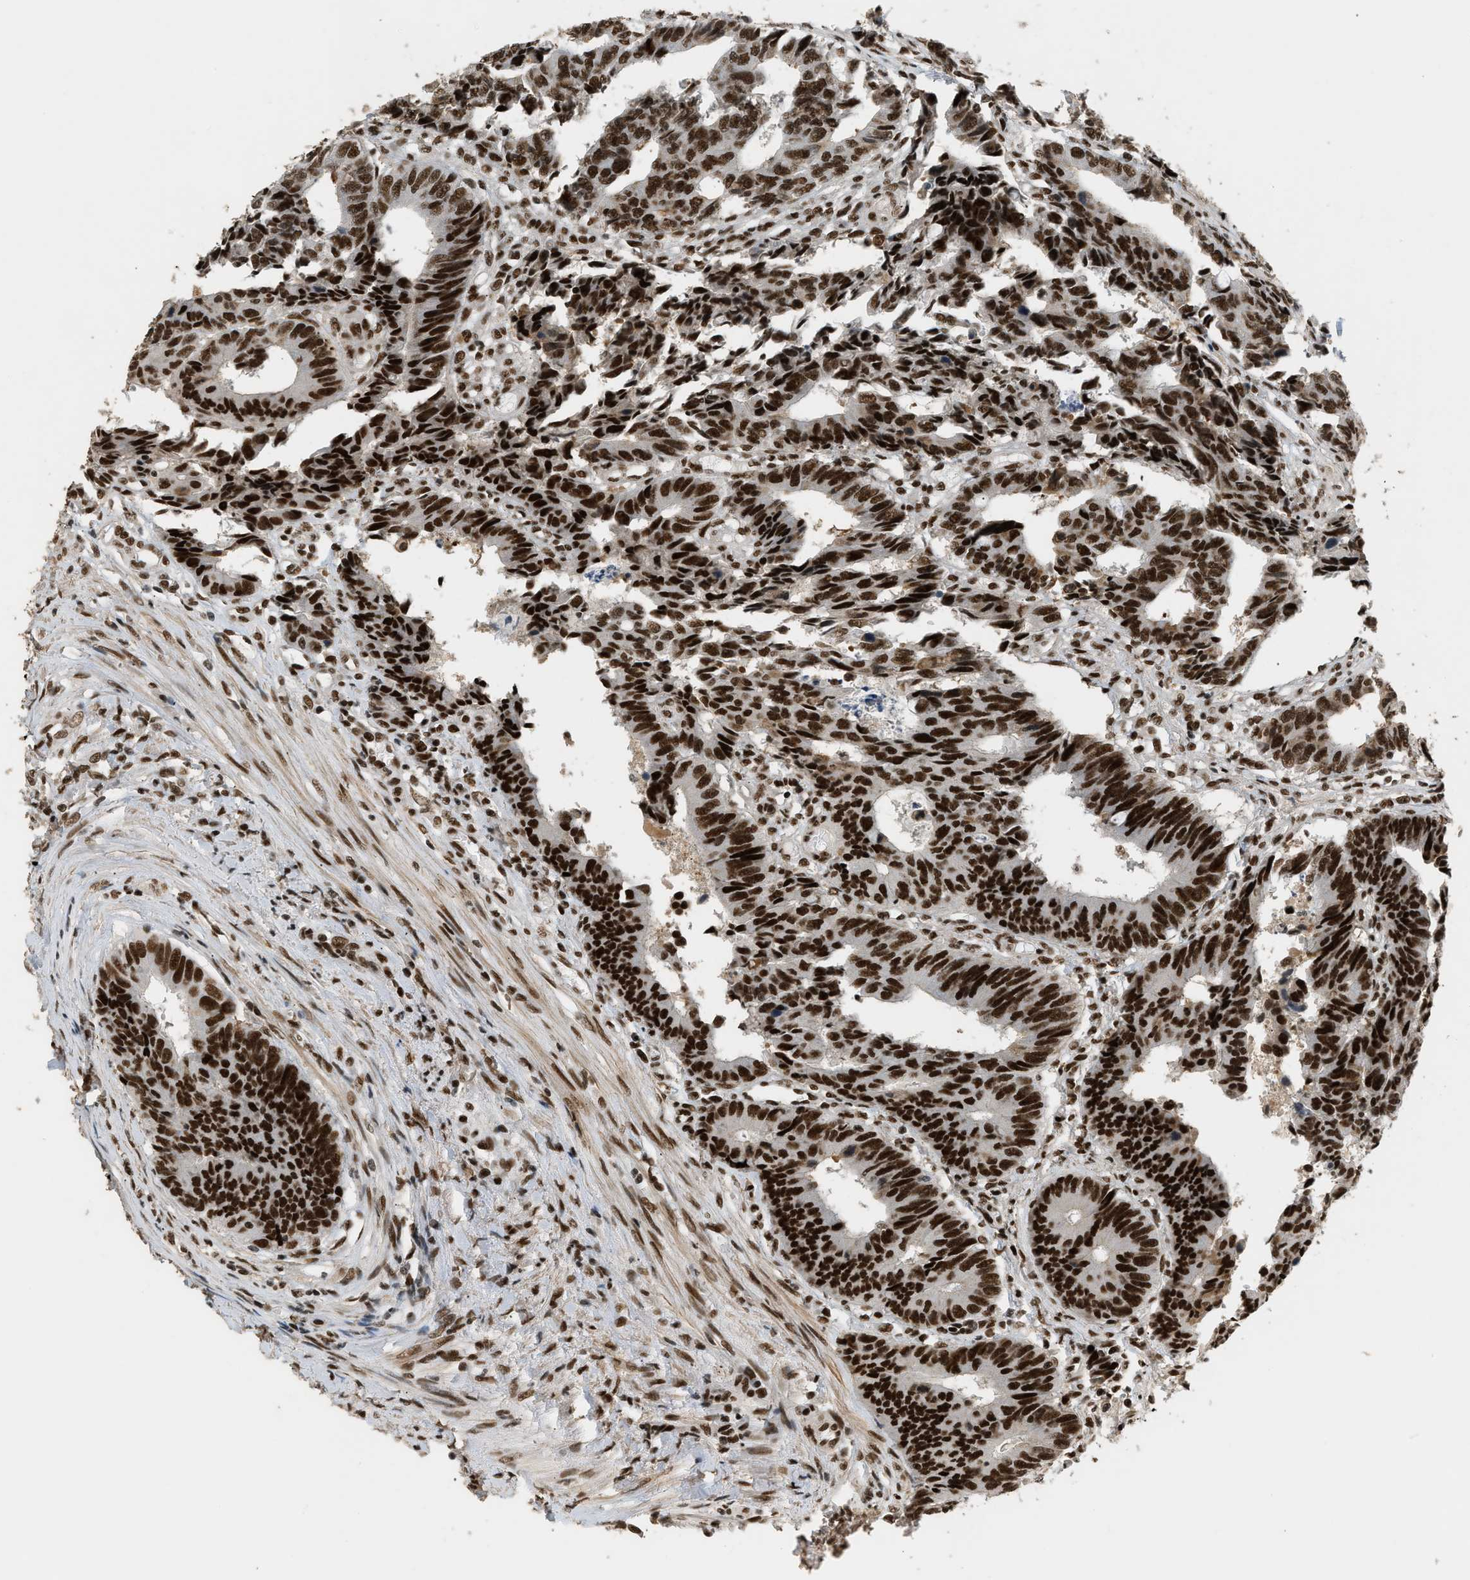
{"staining": {"intensity": "strong", "quantity": ">75%", "location": "nuclear"}, "tissue": "colorectal cancer", "cell_type": "Tumor cells", "image_type": "cancer", "snomed": [{"axis": "morphology", "description": "Adenocarcinoma, NOS"}, {"axis": "topography", "description": "Rectum"}], "caption": "Tumor cells demonstrate high levels of strong nuclear positivity in approximately >75% of cells in colorectal cancer. (DAB (3,3'-diaminobenzidine) IHC with brightfield microscopy, high magnification).", "gene": "SMARCB1", "patient": {"sex": "male", "age": 84}}